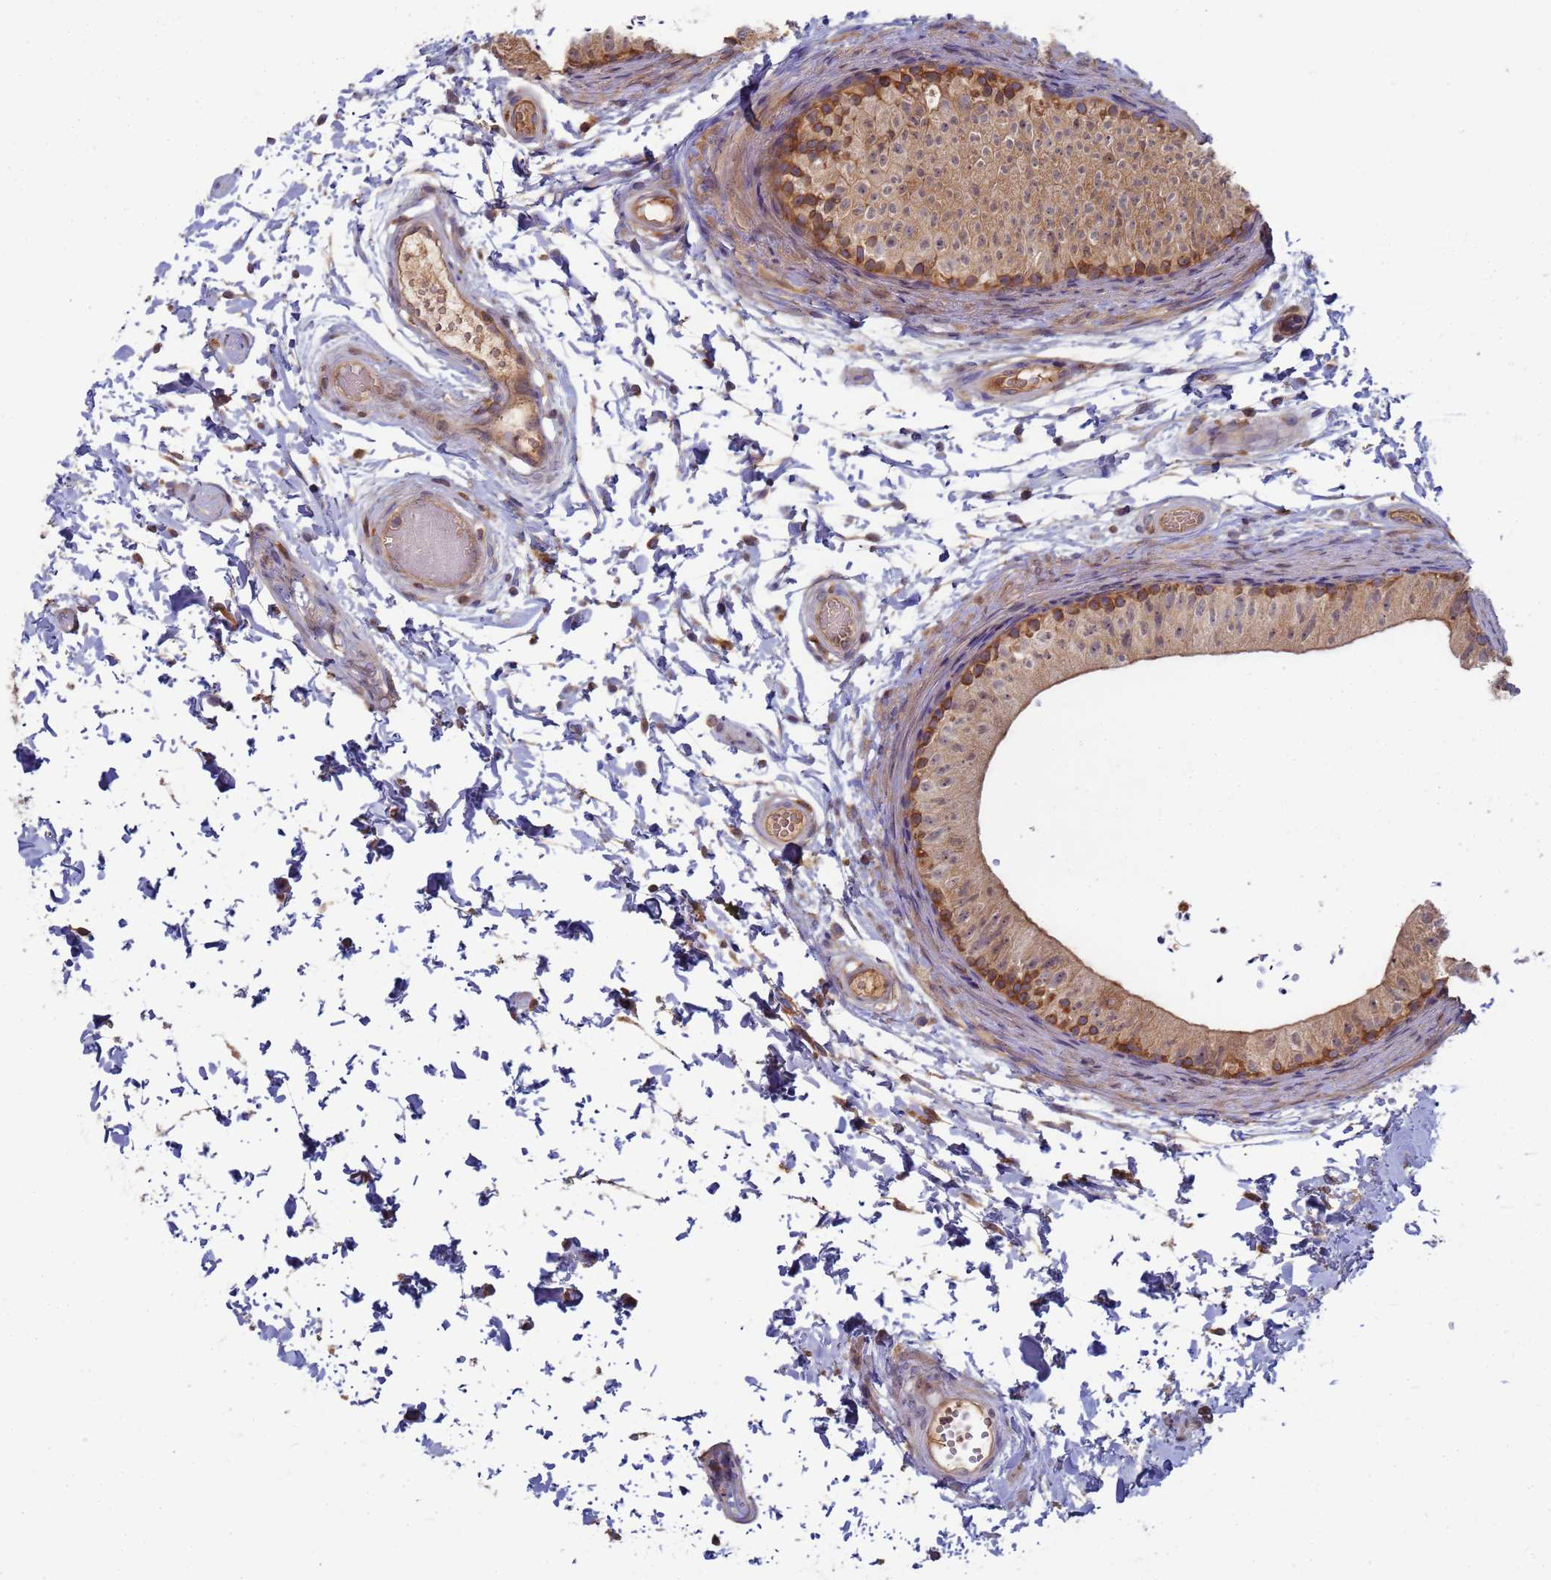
{"staining": {"intensity": "strong", "quantity": "<25%", "location": "cytoplasmic/membranous"}, "tissue": "epididymis", "cell_type": "Glandular cells", "image_type": "normal", "snomed": [{"axis": "morphology", "description": "Normal tissue, NOS"}, {"axis": "topography", "description": "Epididymis"}], "caption": "An immunohistochemistry micrograph of unremarkable tissue is shown. Protein staining in brown shows strong cytoplasmic/membranous positivity in epididymis within glandular cells. Using DAB (3,3'-diaminobenzidine) (brown) and hematoxylin (blue) stains, captured at high magnification using brightfield microscopy.", "gene": "SHARPIN", "patient": {"sex": "male", "age": 50}}